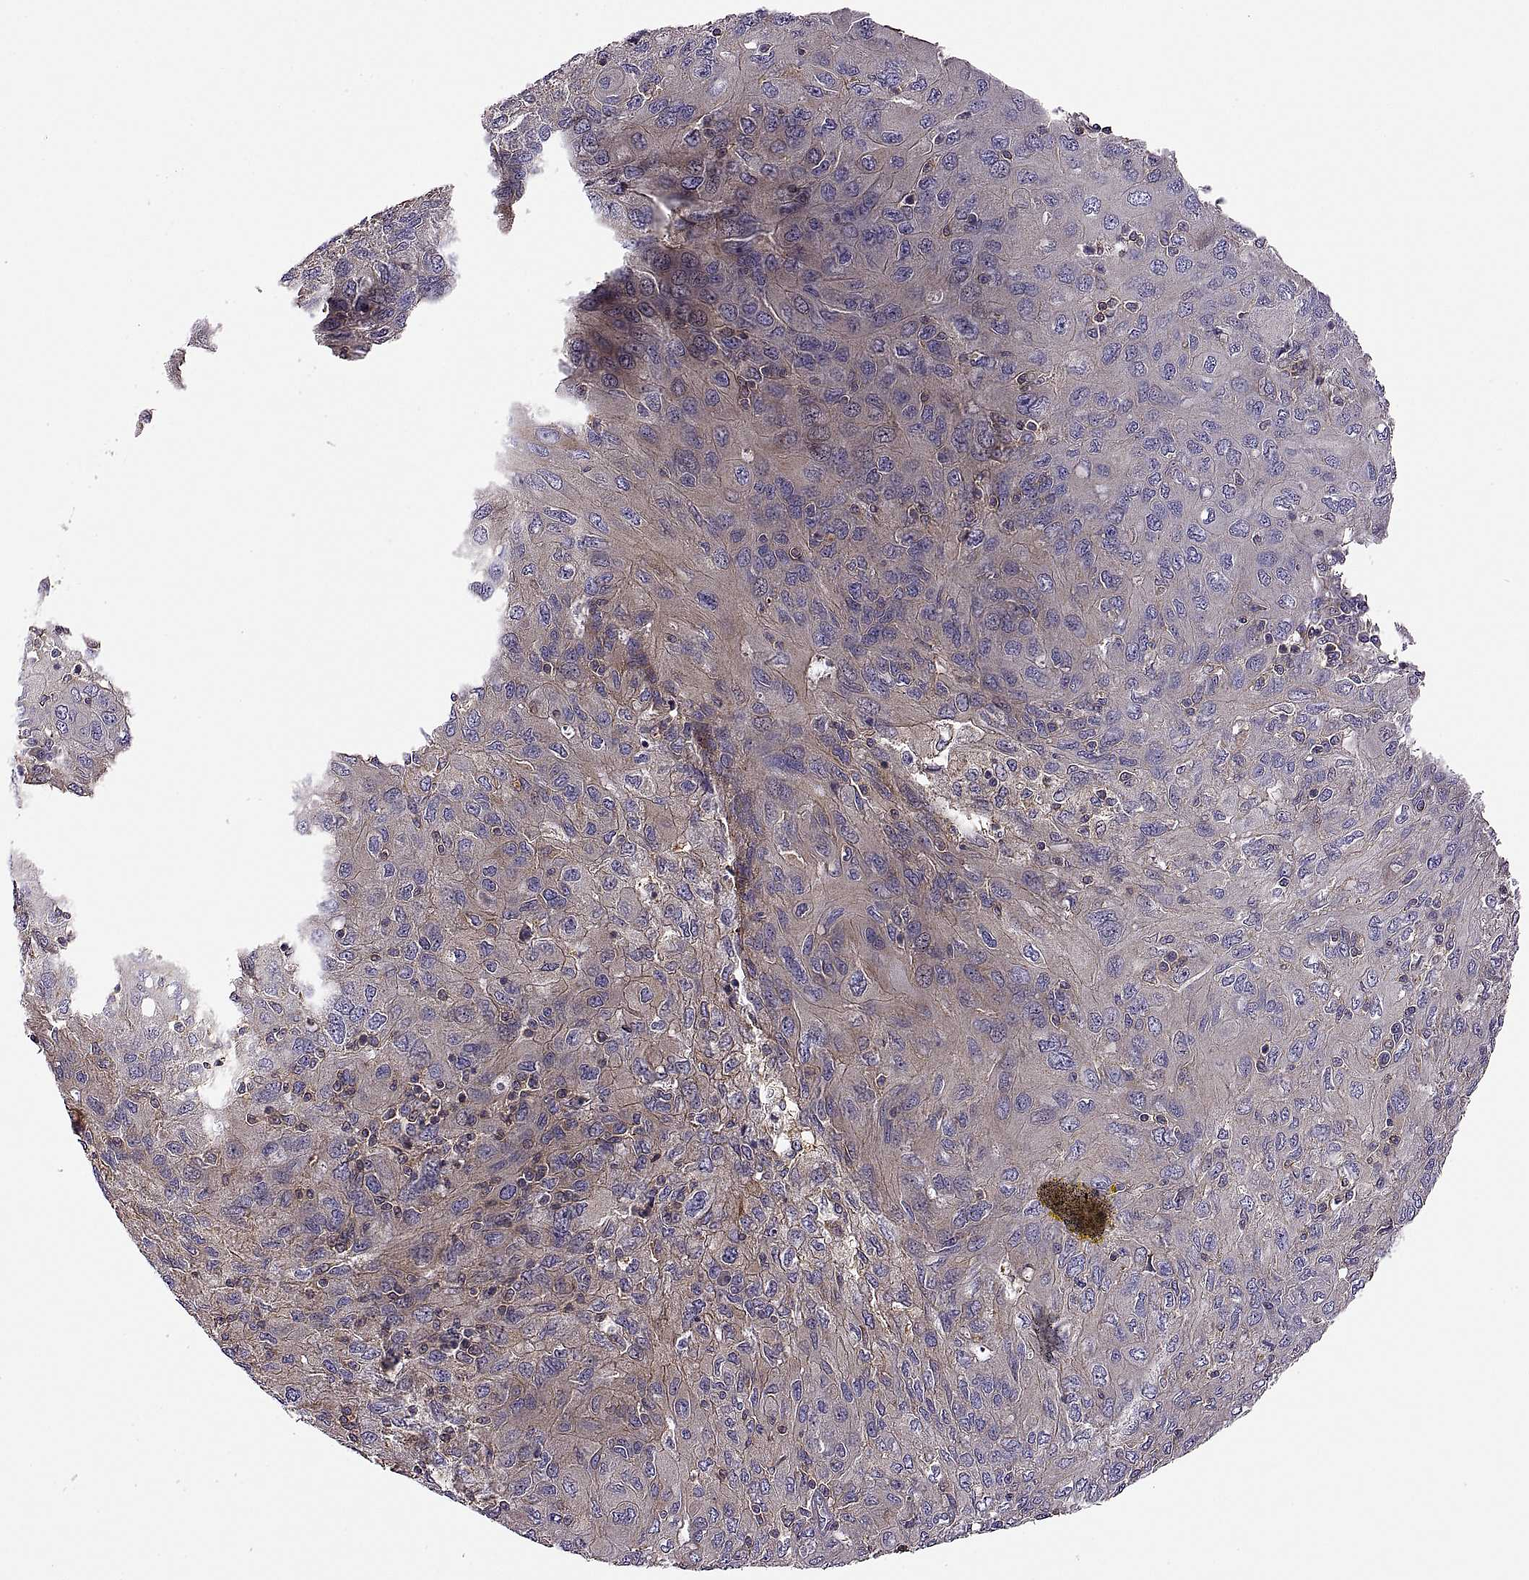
{"staining": {"intensity": "weak", "quantity": "25%-75%", "location": "cytoplasmic/membranous"}, "tissue": "ovarian cancer", "cell_type": "Tumor cells", "image_type": "cancer", "snomed": [{"axis": "morphology", "description": "Carcinoma, endometroid"}, {"axis": "topography", "description": "Ovary"}], "caption": "Immunohistochemistry (DAB) staining of ovarian endometroid carcinoma demonstrates weak cytoplasmic/membranous protein positivity in about 25%-75% of tumor cells.", "gene": "SPATA32", "patient": {"sex": "female", "age": 50}}